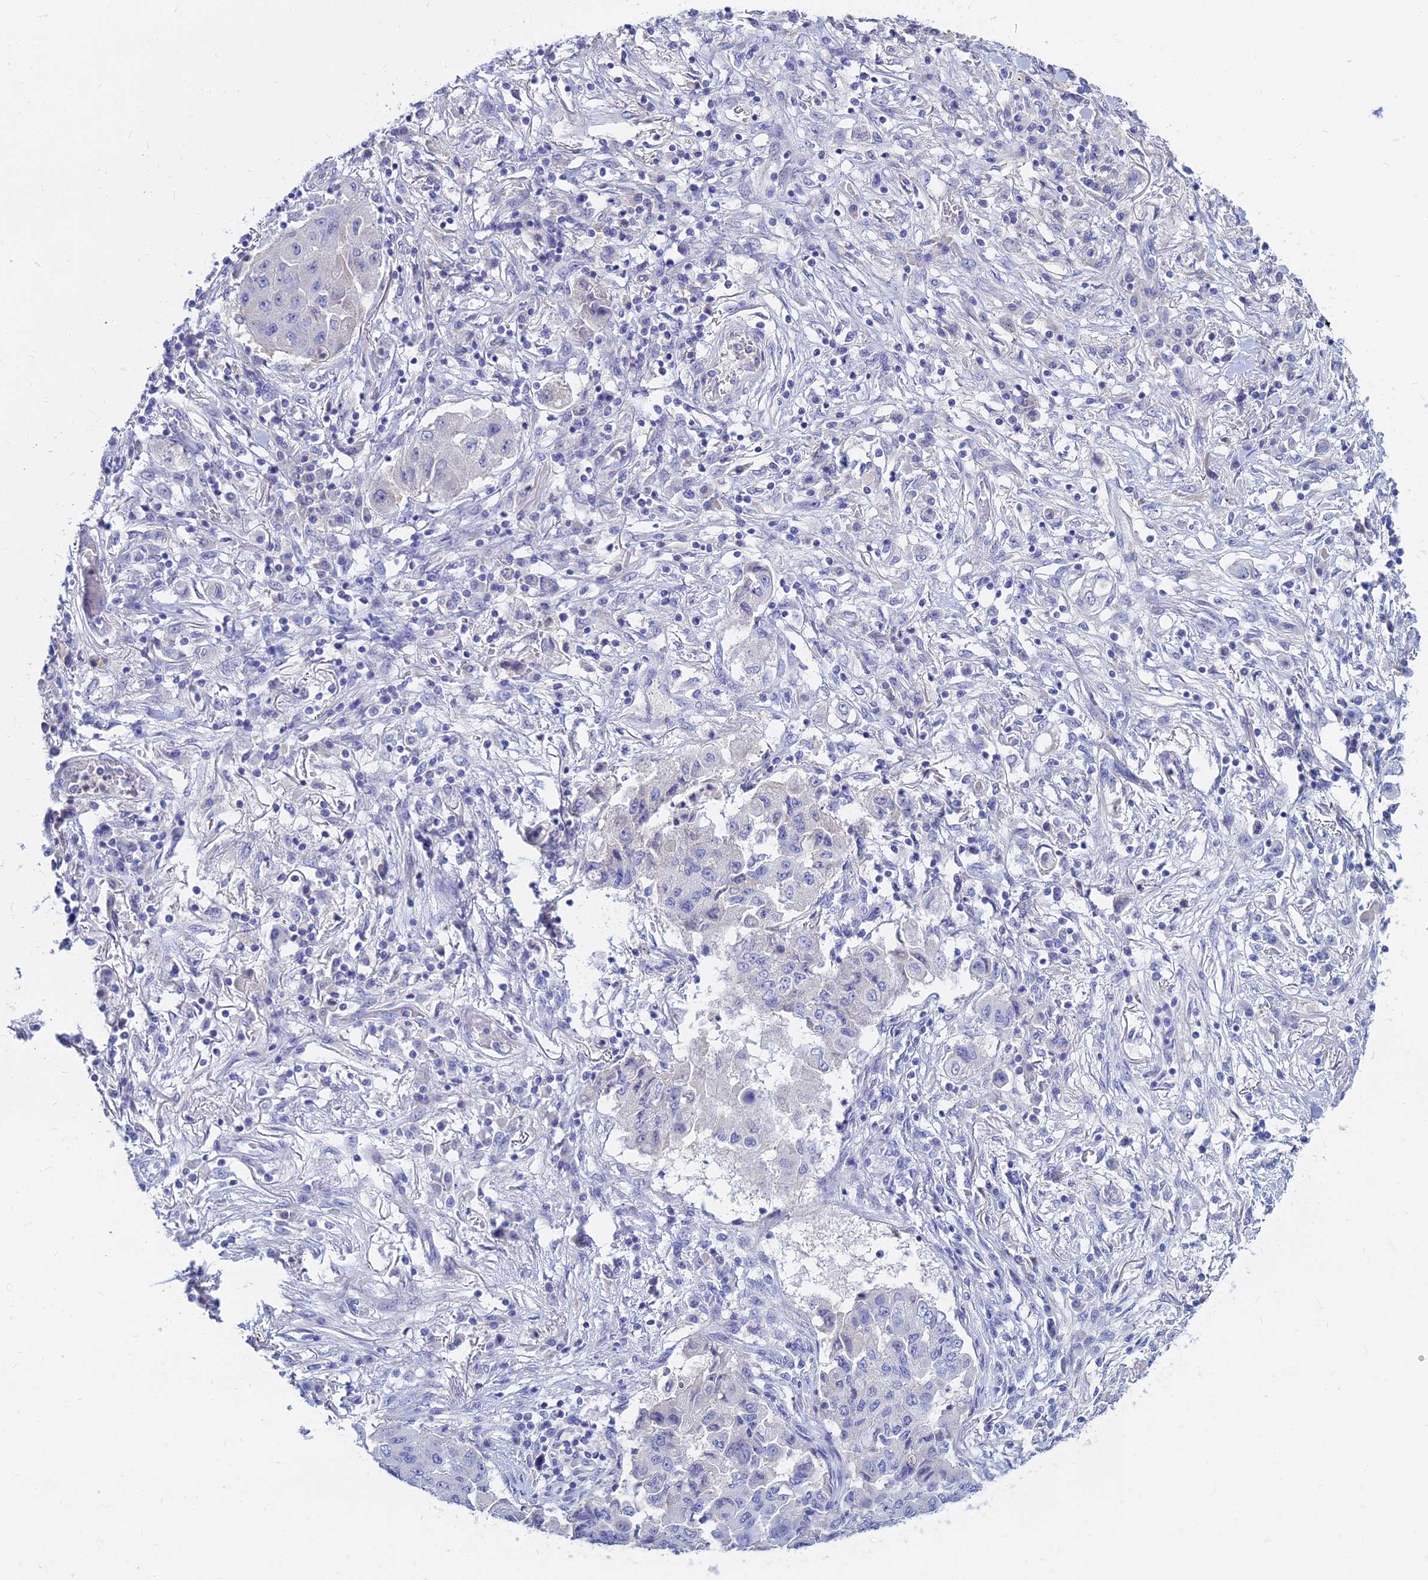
{"staining": {"intensity": "negative", "quantity": "none", "location": "none"}, "tissue": "lung cancer", "cell_type": "Tumor cells", "image_type": "cancer", "snomed": [{"axis": "morphology", "description": "Squamous cell carcinoma, NOS"}, {"axis": "topography", "description": "Lung"}], "caption": "Squamous cell carcinoma (lung) stained for a protein using immunohistochemistry (IHC) demonstrates no expression tumor cells.", "gene": "ZNF552", "patient": {"sex": "male", "age": 74}}